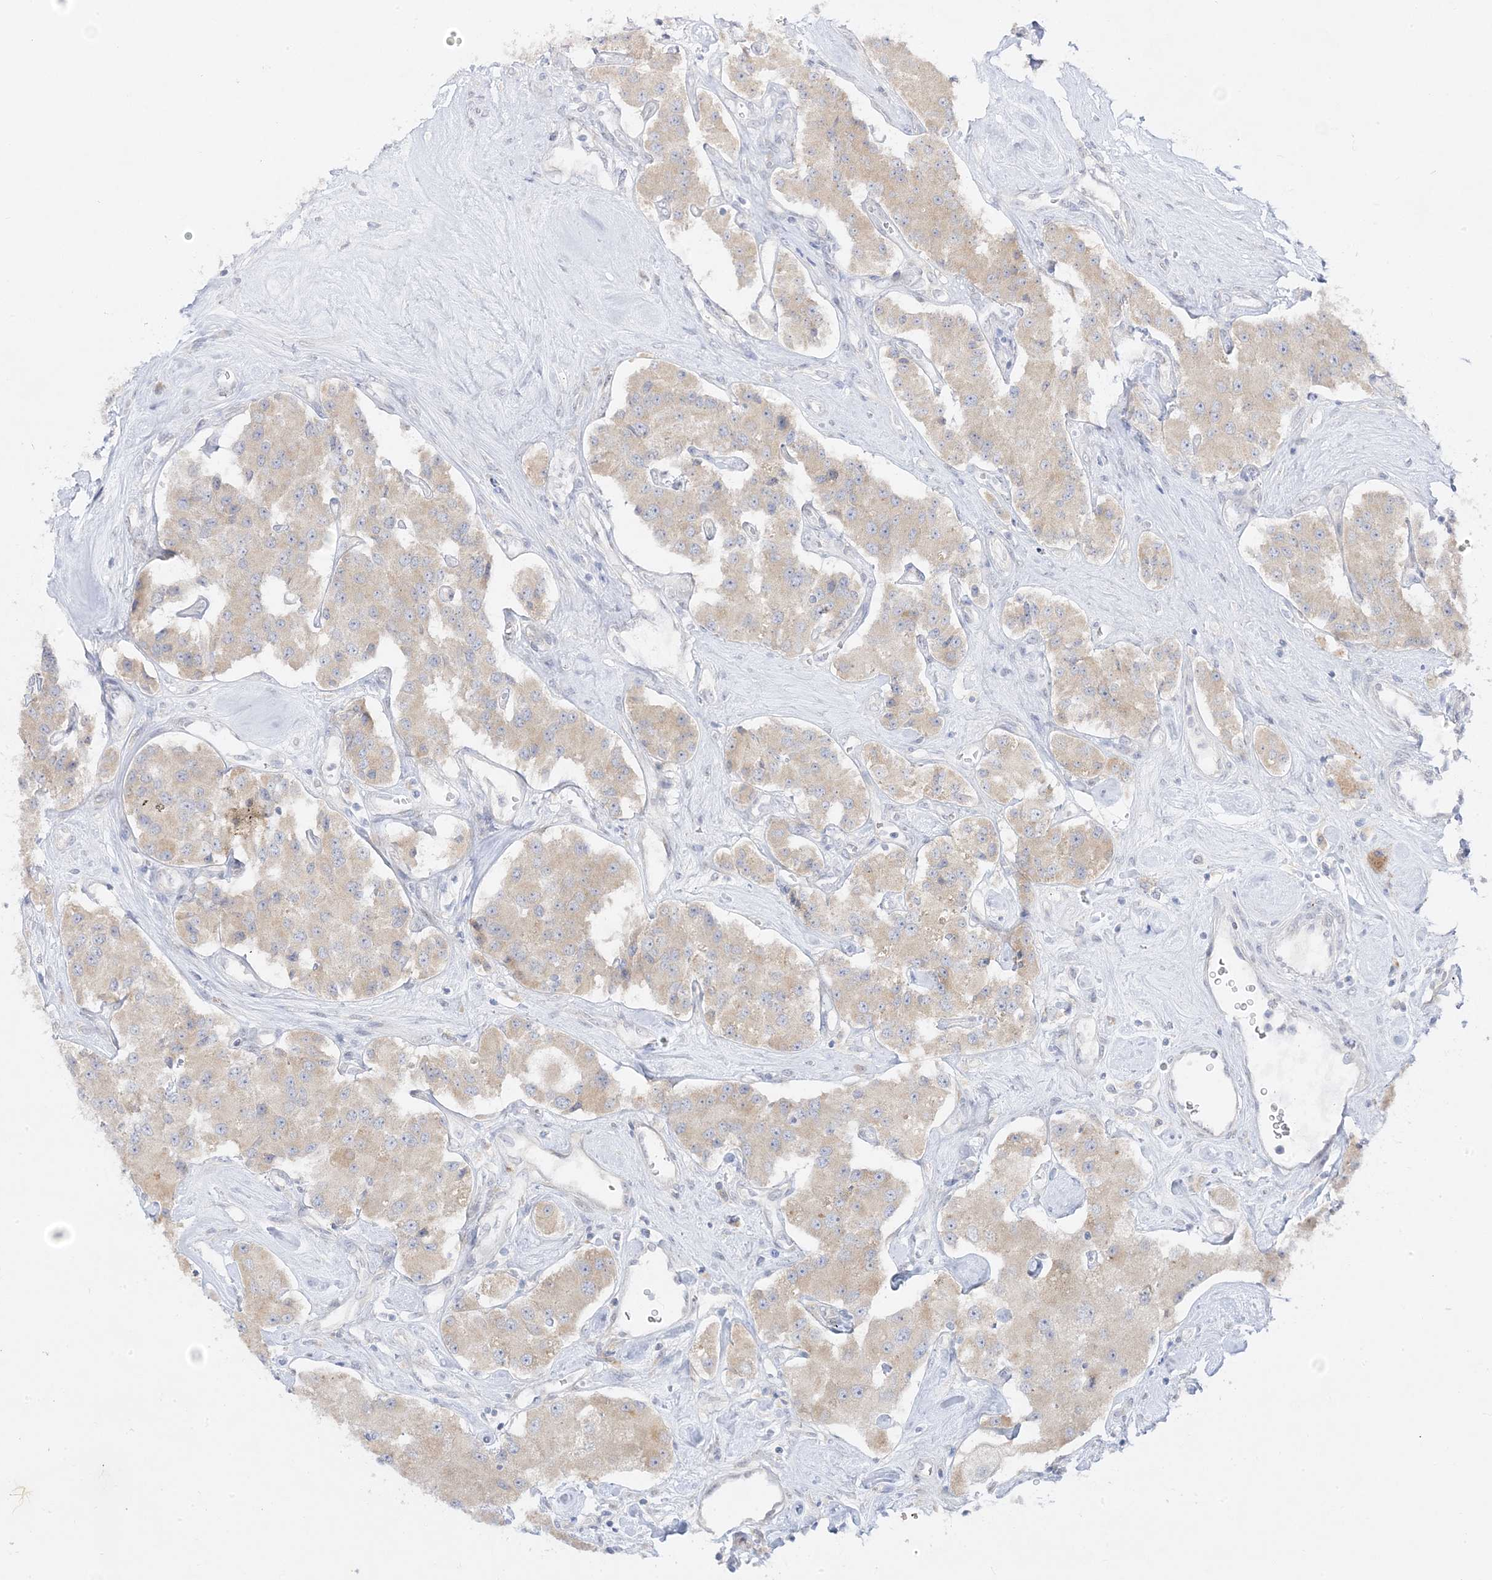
{"staining": {"intensity": "negative", "quantity": "none", "location": "none"}, "tissue": "carcinoid", "cell_type": "Tumor cells", "image_type": "cancer", "snomed": [{"axis": "morphology", "description": "Carcinoid, malignant, NOS"}, {"axis": "topography", "description": "Pancreas"}], "caption": "Carcinoid (malignant) stained for a protein using immunohistochemistry (IHC) shows no staining tumor cells.", "gene": "C2CD2", "patient": {"sex": "male", "age": 41}}